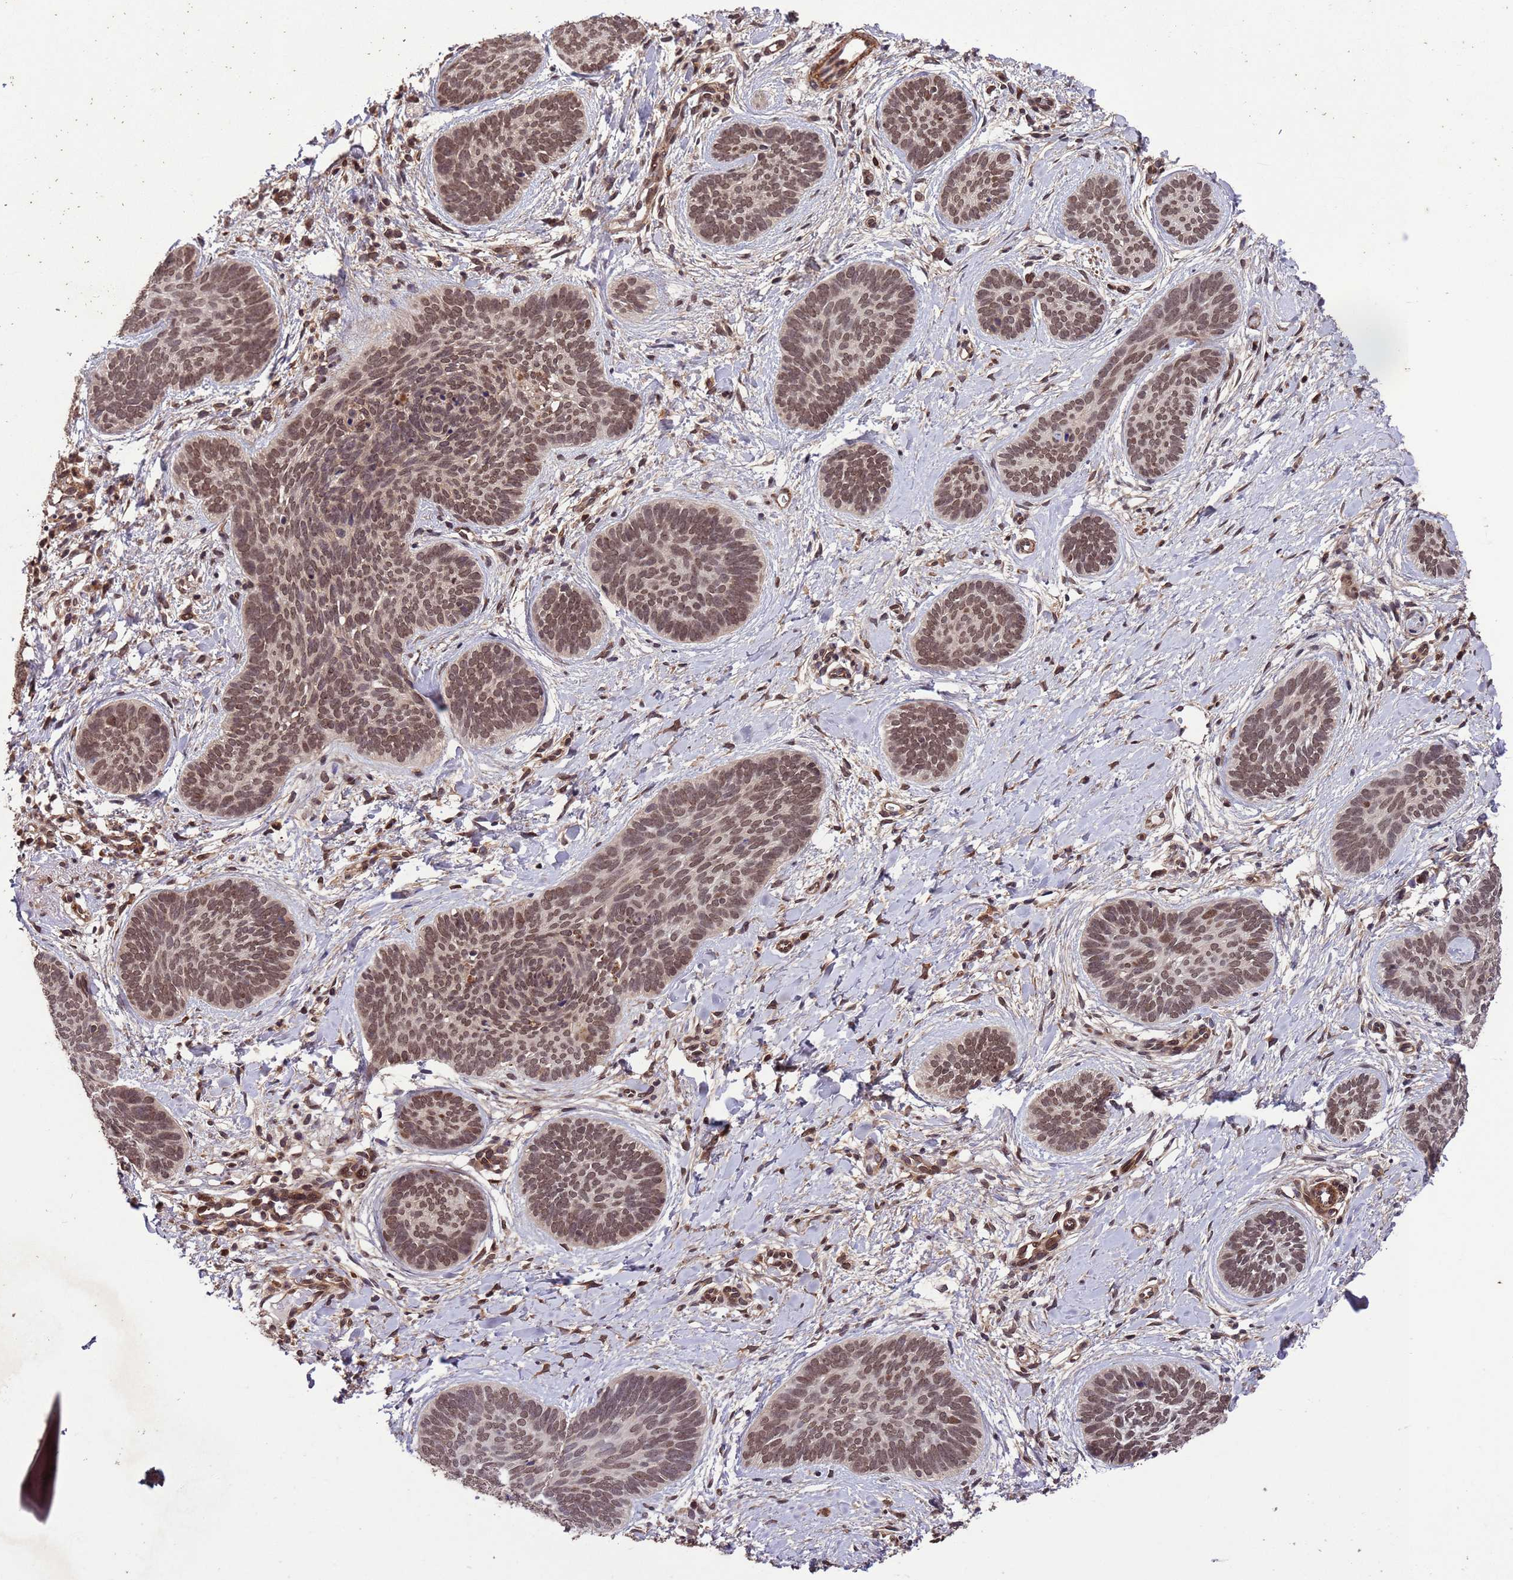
{"staining": {"intensity": "moderate", "quantity": ">75%", "location": "nuclear"}, "tissue": "skin cancer", "cell_type": "Tumor cells", "image_type": "cancer", "snomed": [{"axis": "morphology", "description": "Basal cell carcinoma"}, {"axis": "topography", "description": "Skin"}], "caption": "Tumor cells demonstrate medium levels of moderate nuclear expression in about >75% of cells in basal cell carcinoma (skin).", "gene": "VSTM4", "patient": {"sex": "female", "age": 81}}